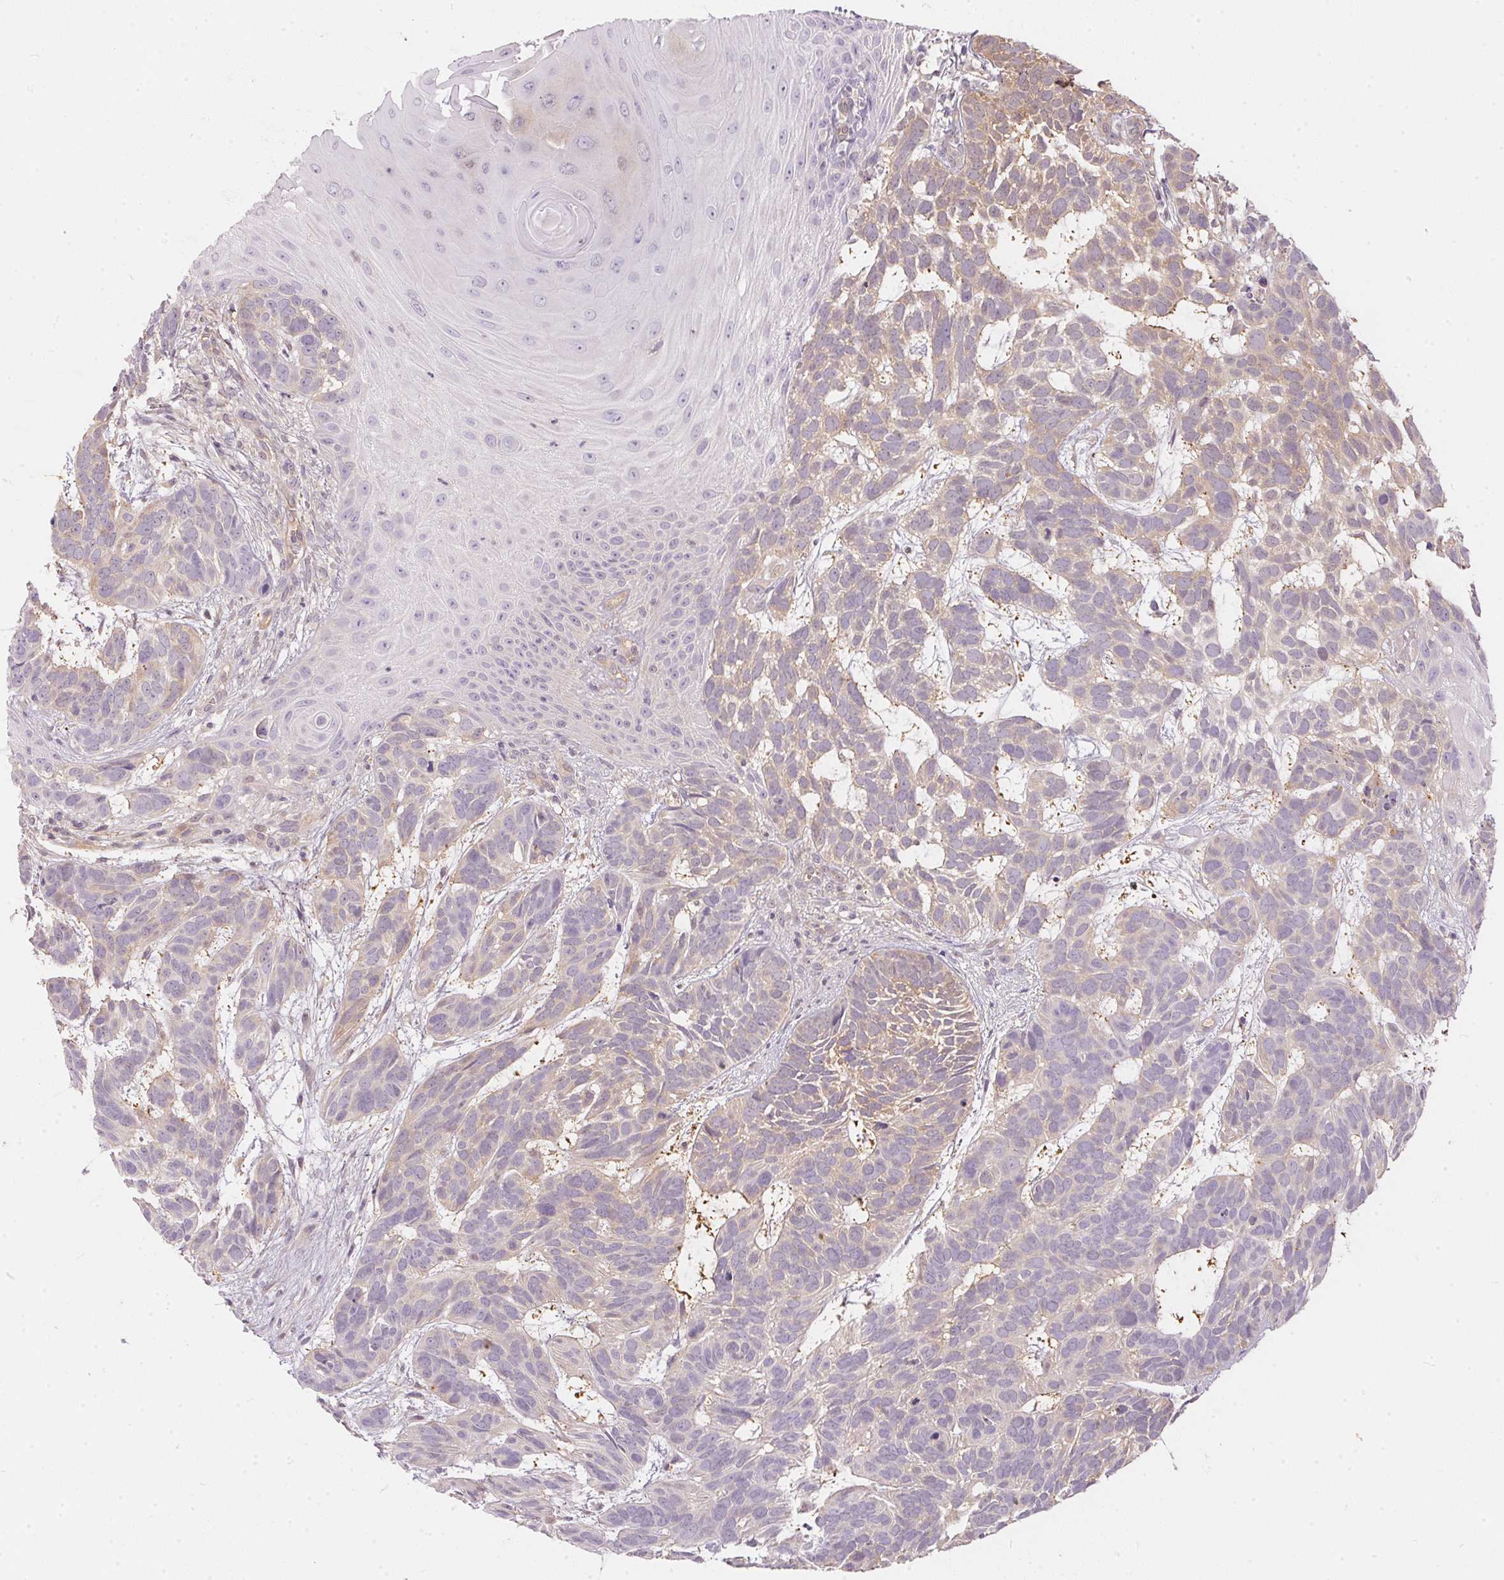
{"staining": {"intensity": "weak", "quantity": "25%-75%", "location": "cytoplasmic/membranous"}, "tissue": "skin cancer", "cell_type": "Tumor cells", "image_type": "cancer", "snomed": [{"axis": "morphology", "description": "Basal cell carcinoma"}, {"axis": "topography", "description": "Skin"}], "caption": "A brown stain highlights weak cytoplasmic/membranous staining of a protein in skin cancer tumor cells.", "gene": "BLMH", "patient": {"sex": "male", "age": 78}}